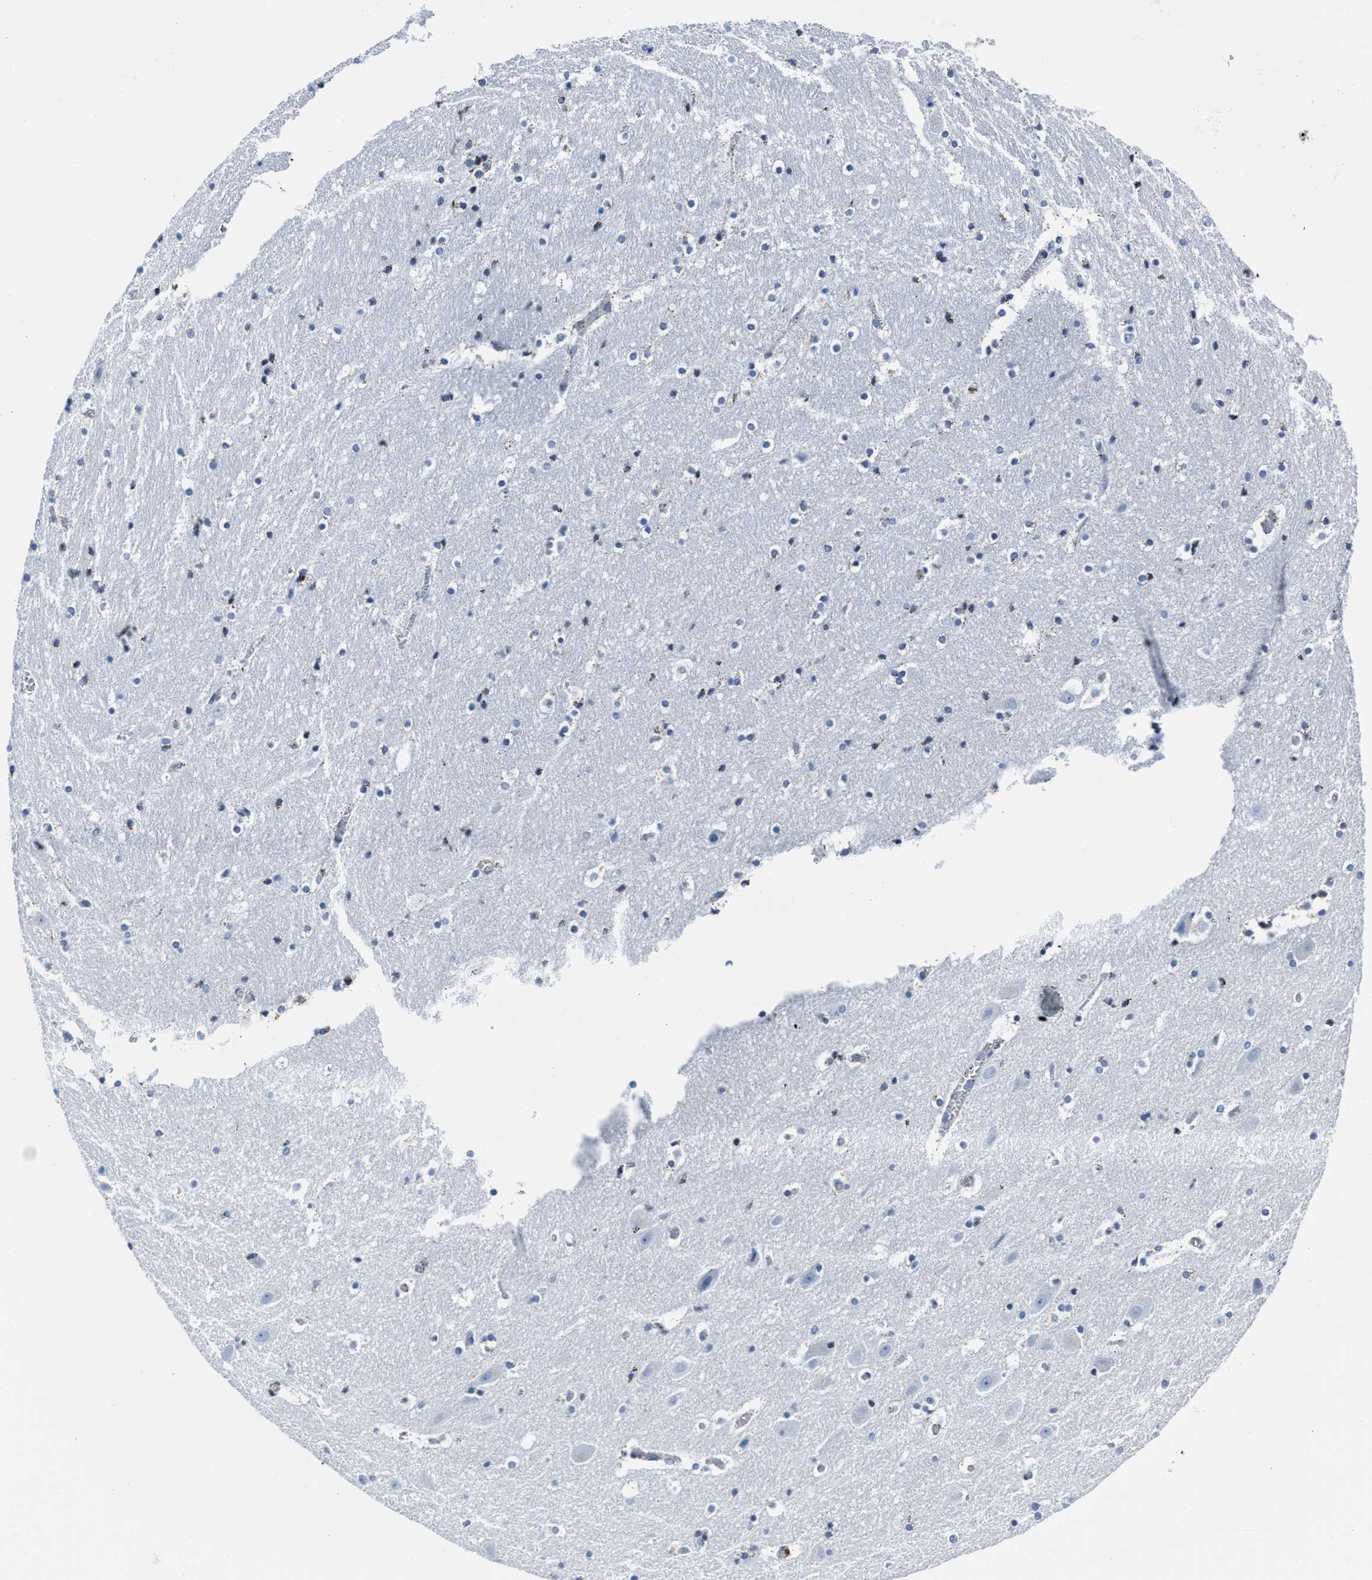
{"staining": {"intensity": "negative", "quantity": "none", "location": "none"}, "tissue": "hippocampus", "cell_type": "Glial cells", "image_type": "normal", "snomed": [{"axis": "morphology", "description": "Normal tissue, NOS"}, {"axis": "topography", "description": "Hippocampus"}], "caption": "Human hippocampus stained for a protein using IHC displays no staining in glial cells.", "gene": "KCNMB3", "patient": {"sex": "male", "age": 45}}